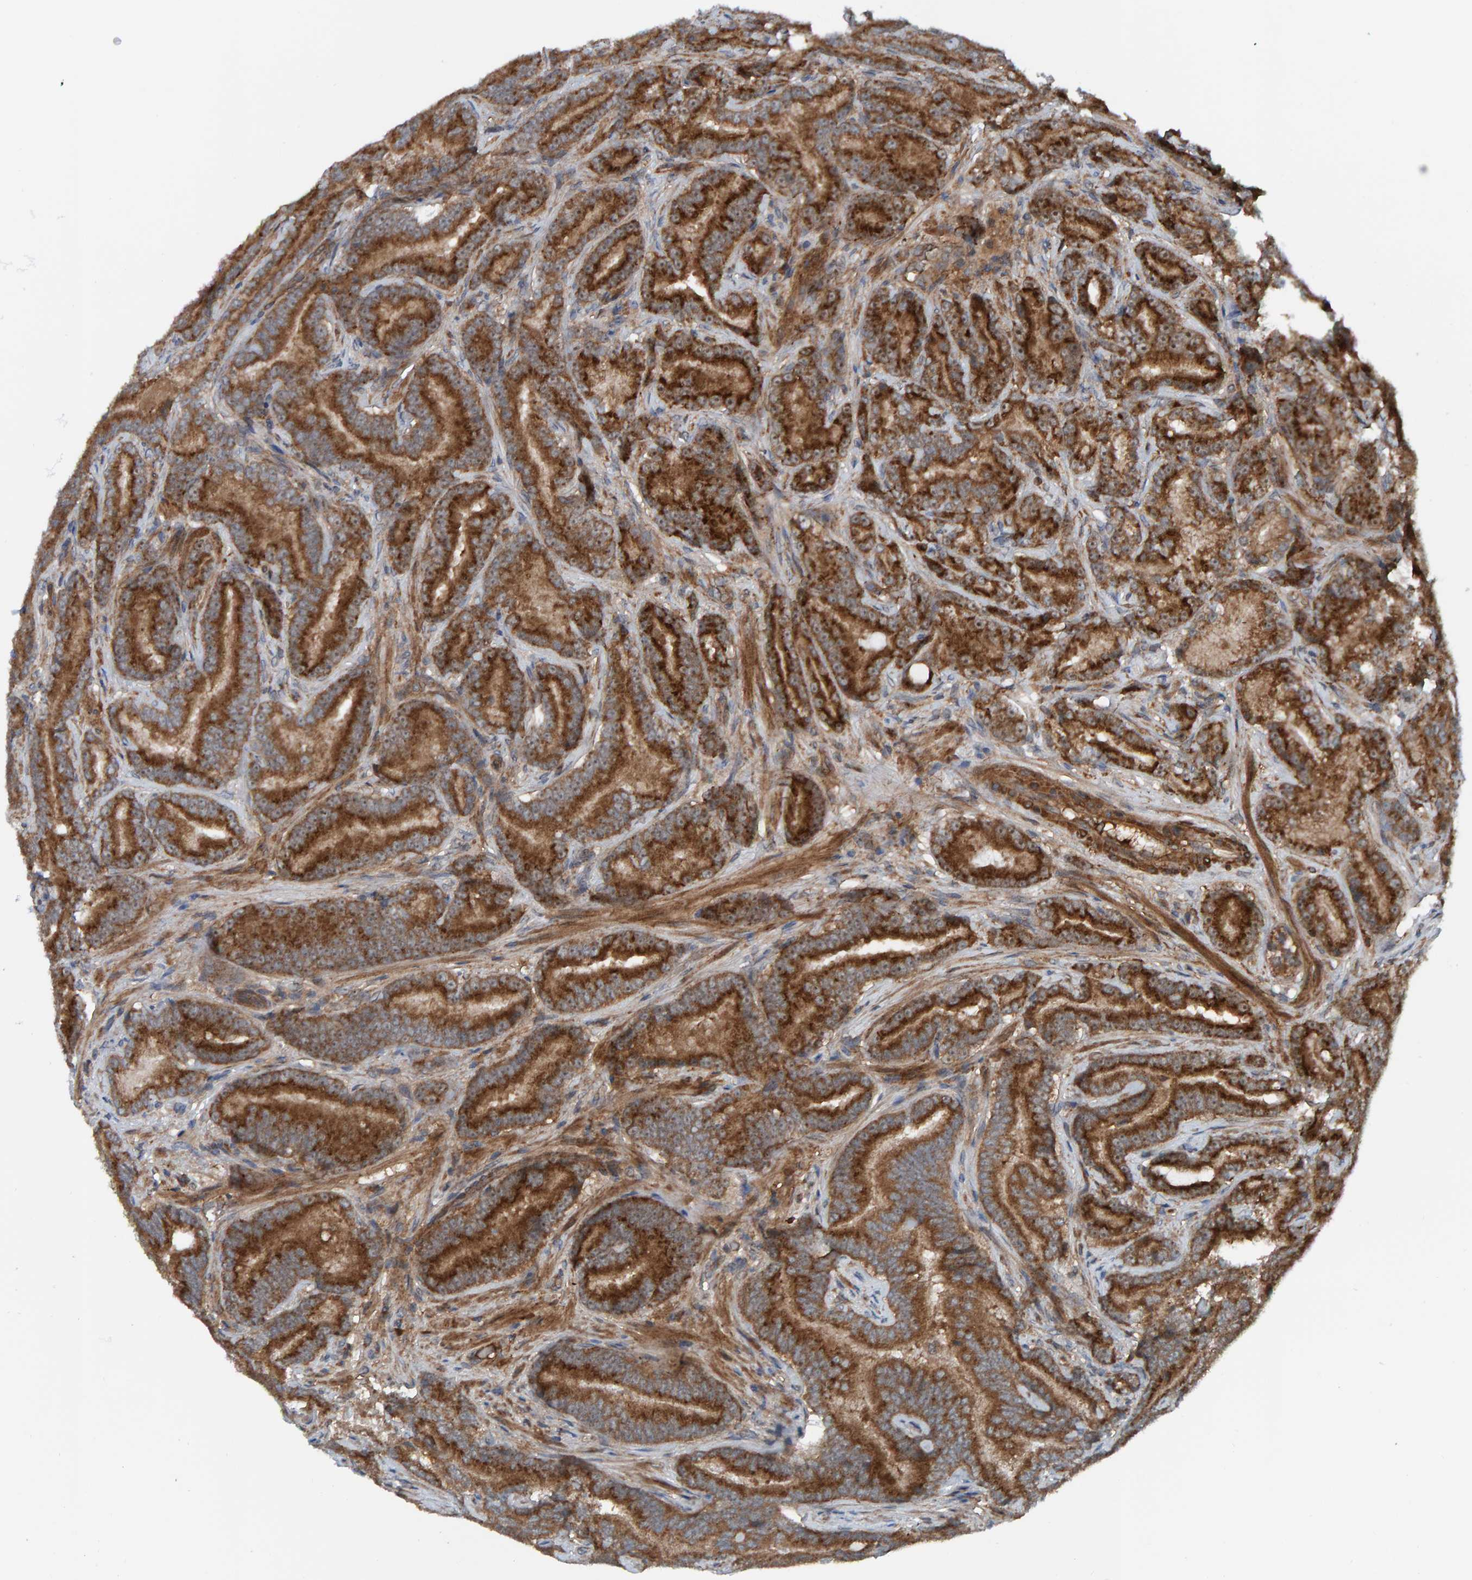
{"staining": {"intensity": "strong", "quantity": ">75%", "location": "cytoplasmic/membranous"}, "tissue": "prostate cancer", "cell_type": "Tumor cells", "image_type": "cancer", "snomed": [{"axis": "morphology", "description": "Adenocarcinoma, High grade"}, {"axis": "topography", "description": "Prostate"}], "caption": "Immunohistochemical staining of human prostate high-grade adenocarcinoma displays strong cytoplasmic/membranous protein expression in about >75% of tumor cells. (DAB (3,3'-diaminobenzidine) IHC, brown staining for protein, blue staining for nuclei).", "gene": "CUEDC1", "patient": {"sex": "male", "age": 55}}